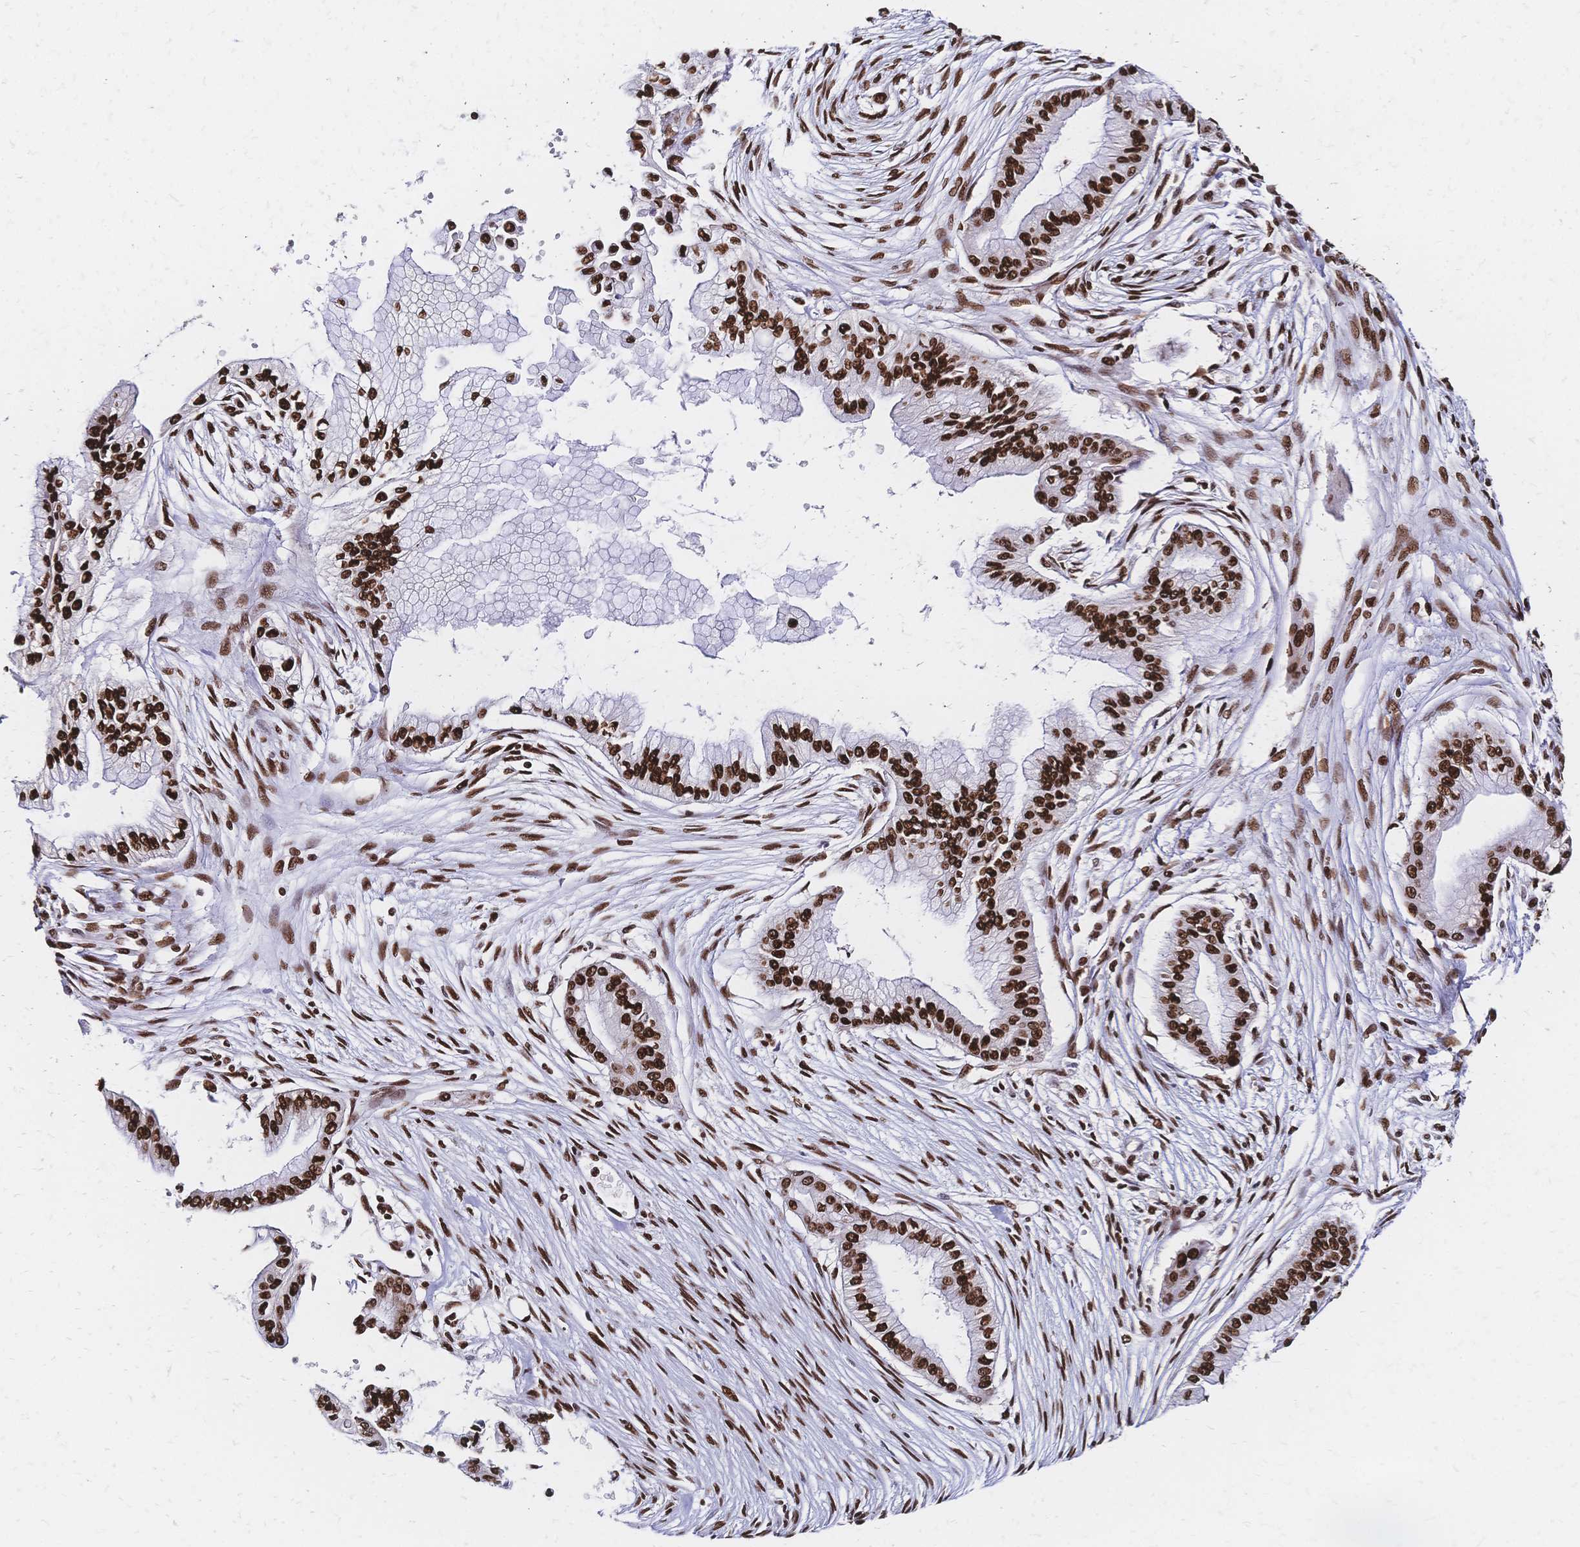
{"staining": {"intensity": "strong", "quantity": ">75%", "location": "nuclear"}, "tissue": "pancreatic cancer", "cell_type": "Tumor cells", "image_type": "cancer", "snomed": [{"axis": "morphology", "description": "Adenocarcinoma, NOS"}, {"axis": "topography", "description": "Pancreas"}], "caption": "Immunohistochemical staining of adenocarcinoma (pancreatic) reveals high levels of strong nuclear protein staining in about >75% of tumor cells.", "gene": "HDGF", "patient": {"sex": "female", "age": 68}}